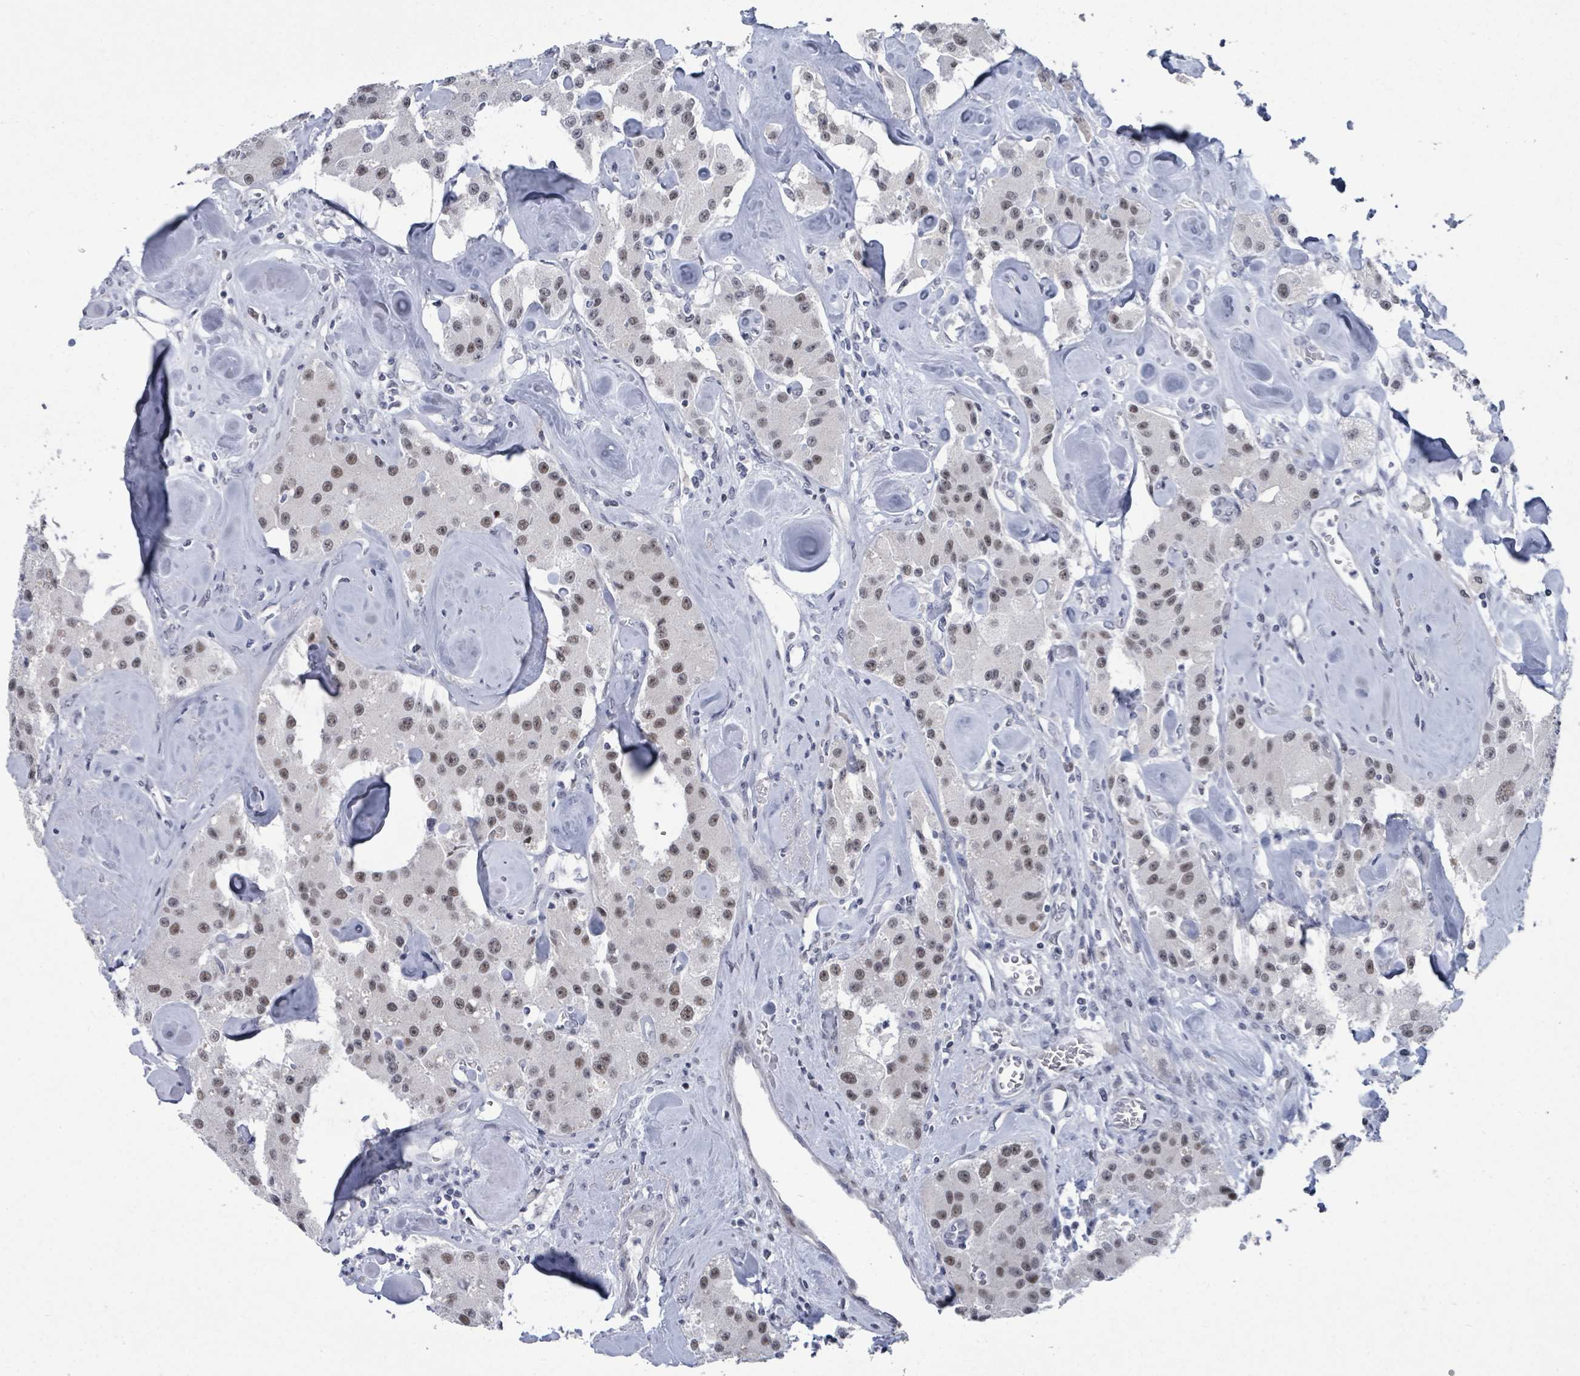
{"staining": {"intensity": "moderate", "quantity": ">75%", "location": "nuclear"}, "tissue": "carcinoid", "cell_type": "Tumor cells", "image_type": "cancer", "snomed": [{"axis": "morphology", "description": "Carcinoid, malignant, NOS"}, {"axis": "topography", "description": "Pancreas"}], "caption": "Immunohistochemical staining of human carcinoid demonstrates medium levels of moderate nuclear protein positivity in about >75% of tumor cells.", "gene": "CT45A5", "patient": {"sex": "male", "age": 41}}